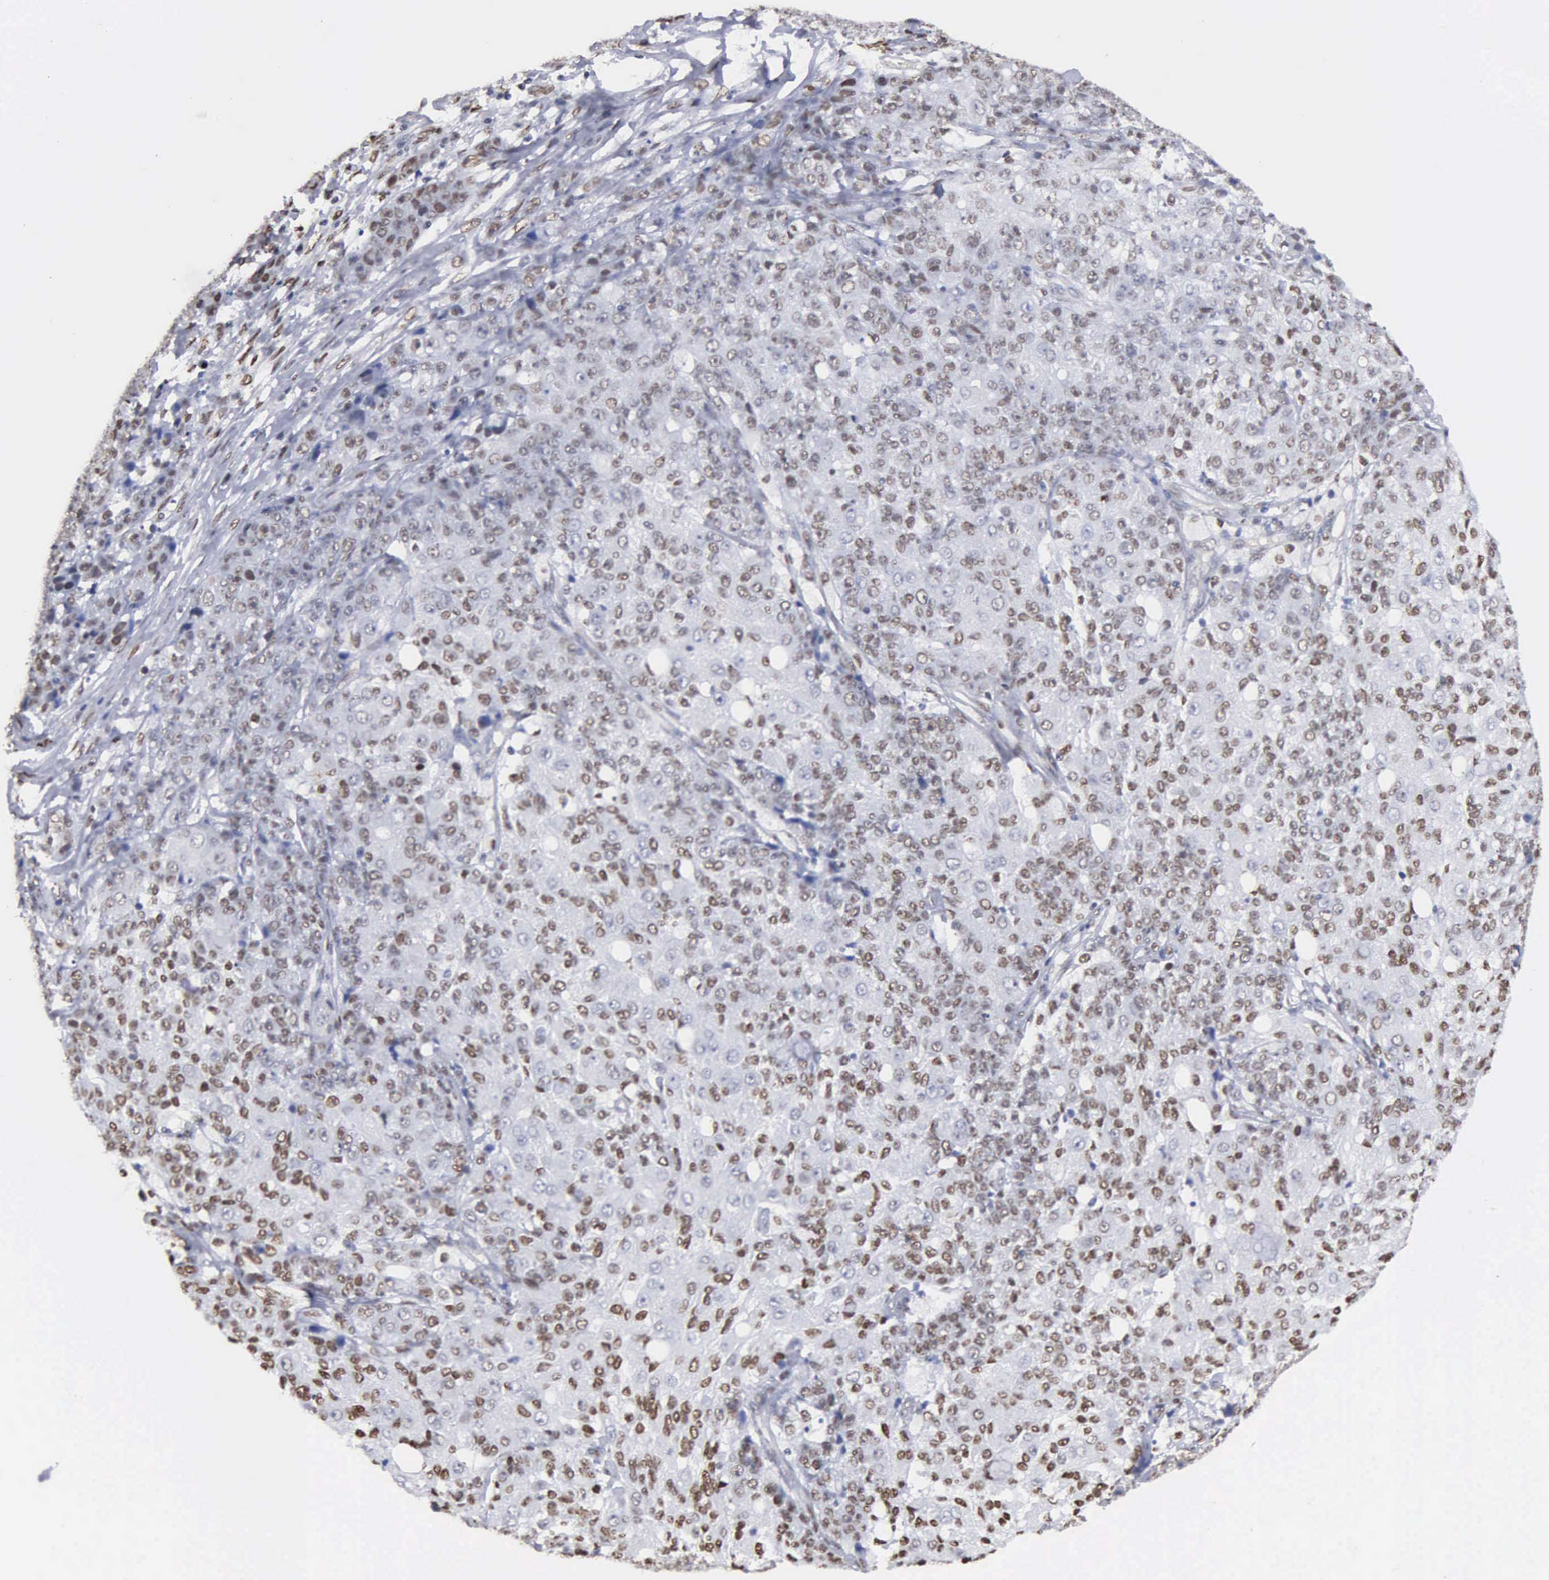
{"staining": {"intensity": "moderate", "quantity": "25%-75%", "location": "nuclear"}, "tissue": "ovarian cancer", "cell_type": "Tumor cells", "image_type": "cancer", "snomed": [{"axis": "morphology", "description": "Carcinoma, endometroid"}, {"axis": "topography", "description": "Ovary"}], "caption": "Immunohistochemical staining of human ovarian endometroid carcinoma displays medium levels of moderate nuclear protein staining in approximately 25%-75% of tumor cells. (DAB (3,3'-diaminobenzidine) IHC, brown staining for protein, blue staining for nuclei).", "gene": "CCNG1", "patient": {"sex": "female", "age": 42}}